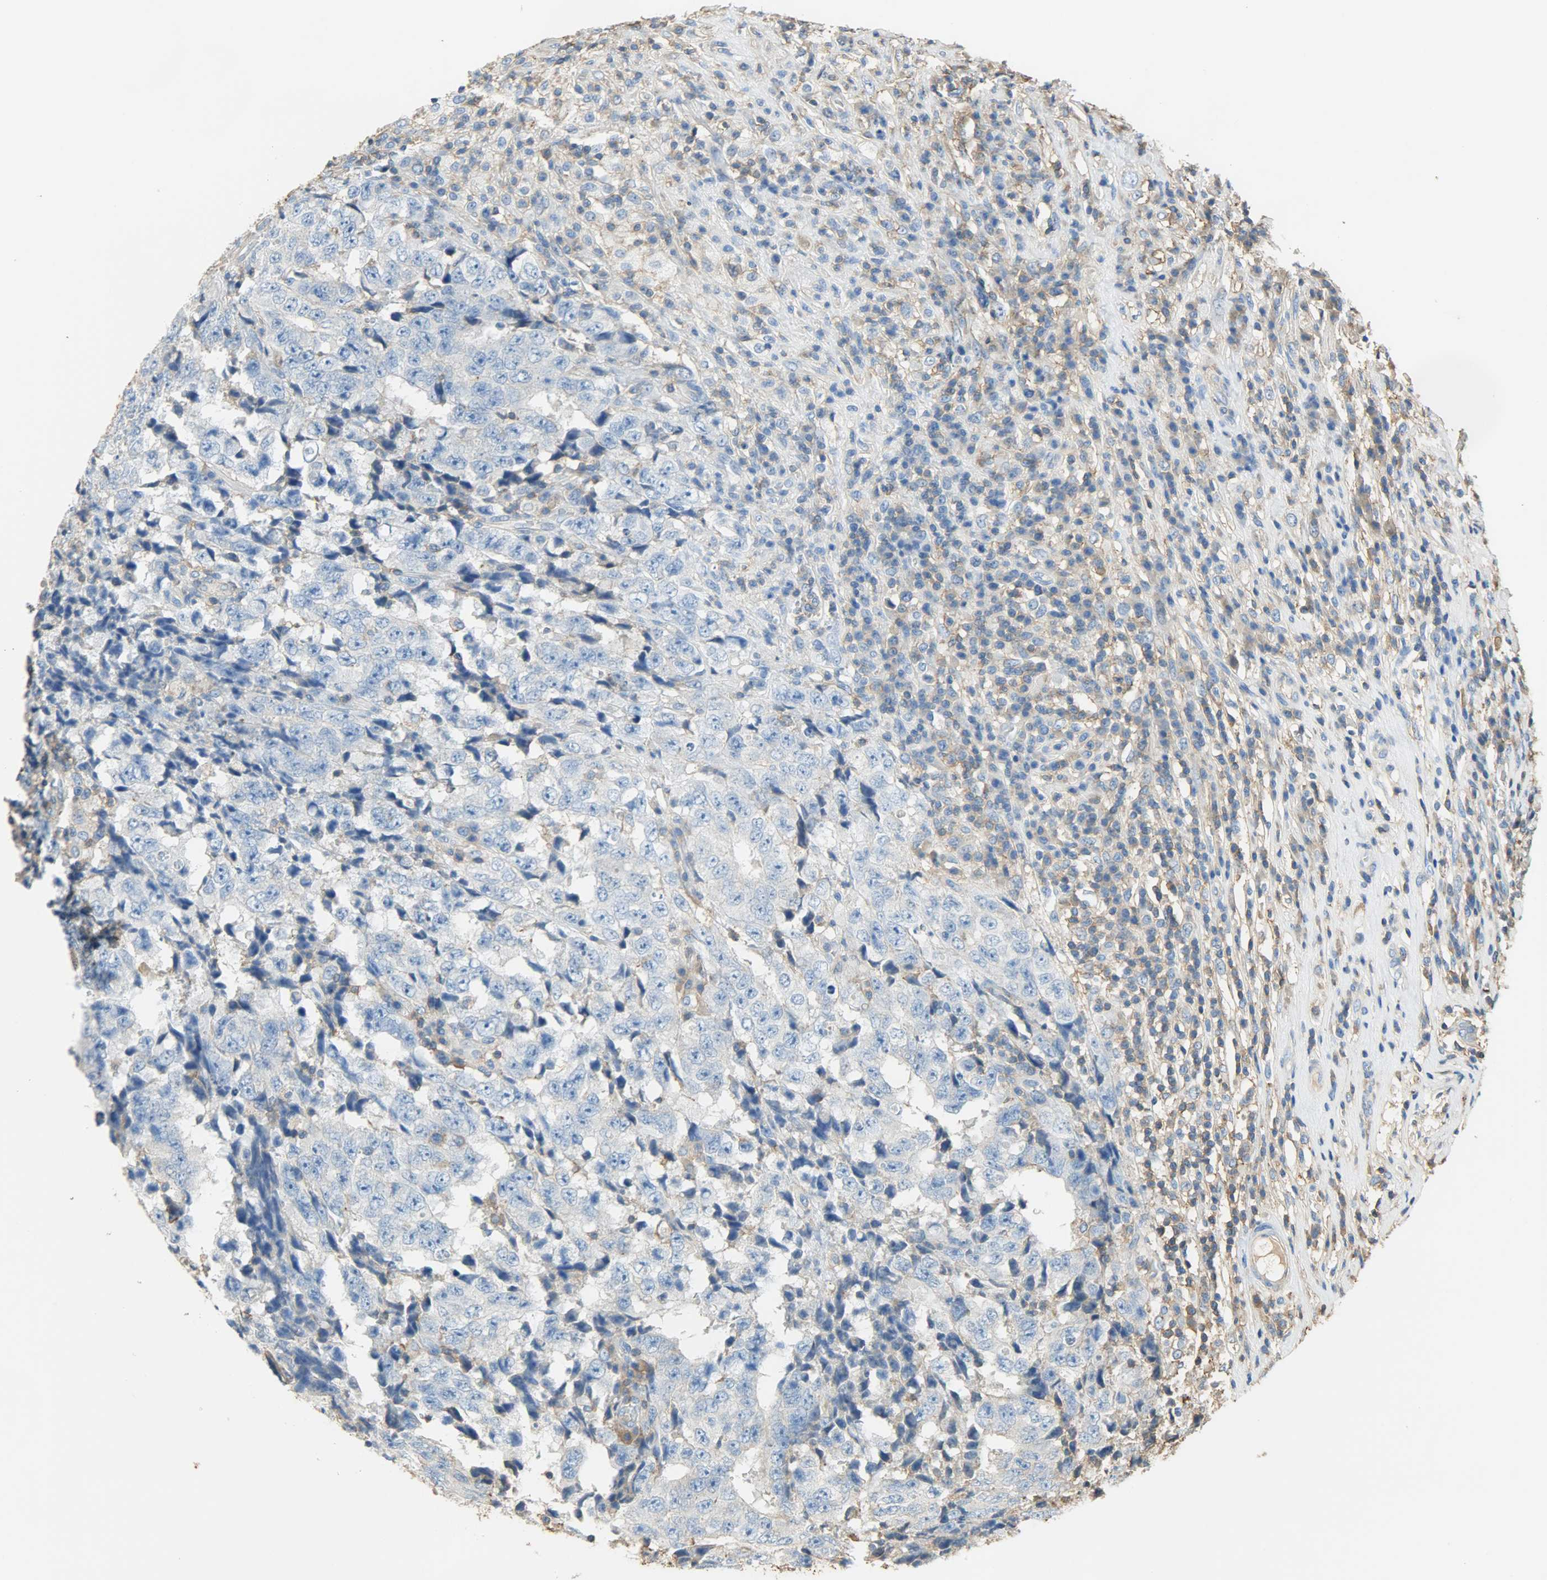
{"staining": {"intensity": "negative", "quantity": "none", "location": "none"}, "tissue": "testis cancer", "cell_type": "Tumor cells", "image_type": "cancer", "snomed": [{"axis": "morphology", "description": "Necrosis, NOS"}, {"axis": "morphology", "description": "Carcinoma, Embryonal, NOS"}, {"axis": "topography", "description": "Testis"}], "caption": "A photomicrograph of testis cancer (embryonal carcinoma) stained for a protein displays no brown staining in tumor cells.", "gene": "ANXA6", "patient": {"sex": "male", "age": 19}}